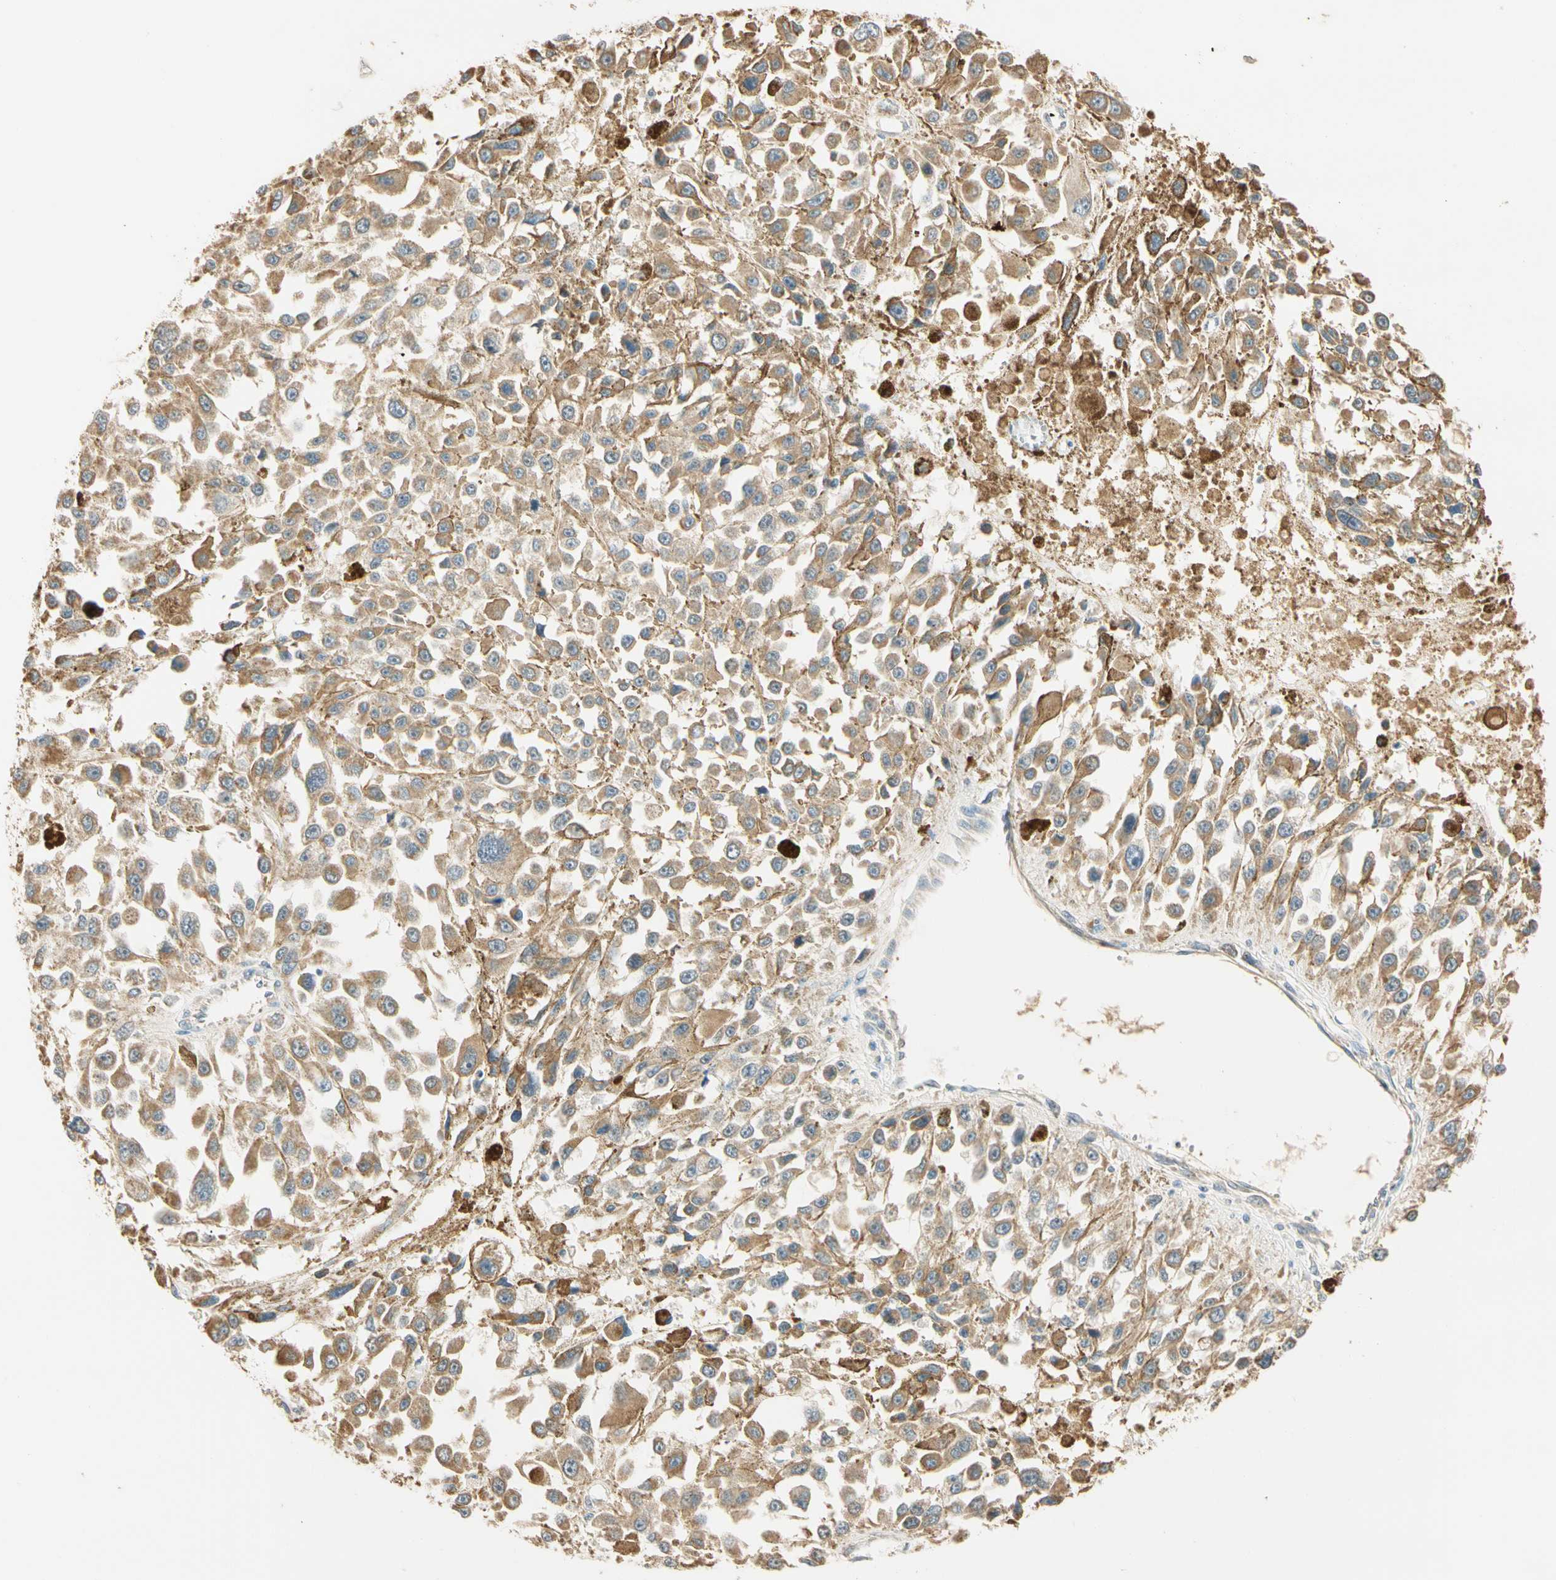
{"staining": {"intensity": "moderate", "quantity": ">75%", "location": "cytoplasmic/membranous"}, "tissue": "melanoma", "cell_type": "Tumor cells", "image_type": "cancer", "snomed": [{"axis": "morphology", "description": "Malignant melanoma, Metastatic site"}, {"axis": "topography", "description": "Lymph node"}], "caption": "Melanoma was stained to show a protein in brown. There is medium levels of moderate cytoplasmic/membranous positivity in approximately >75% of tumor cells.", "gene": "RAD18", "patient": {"sex": "male", "age": 59}}